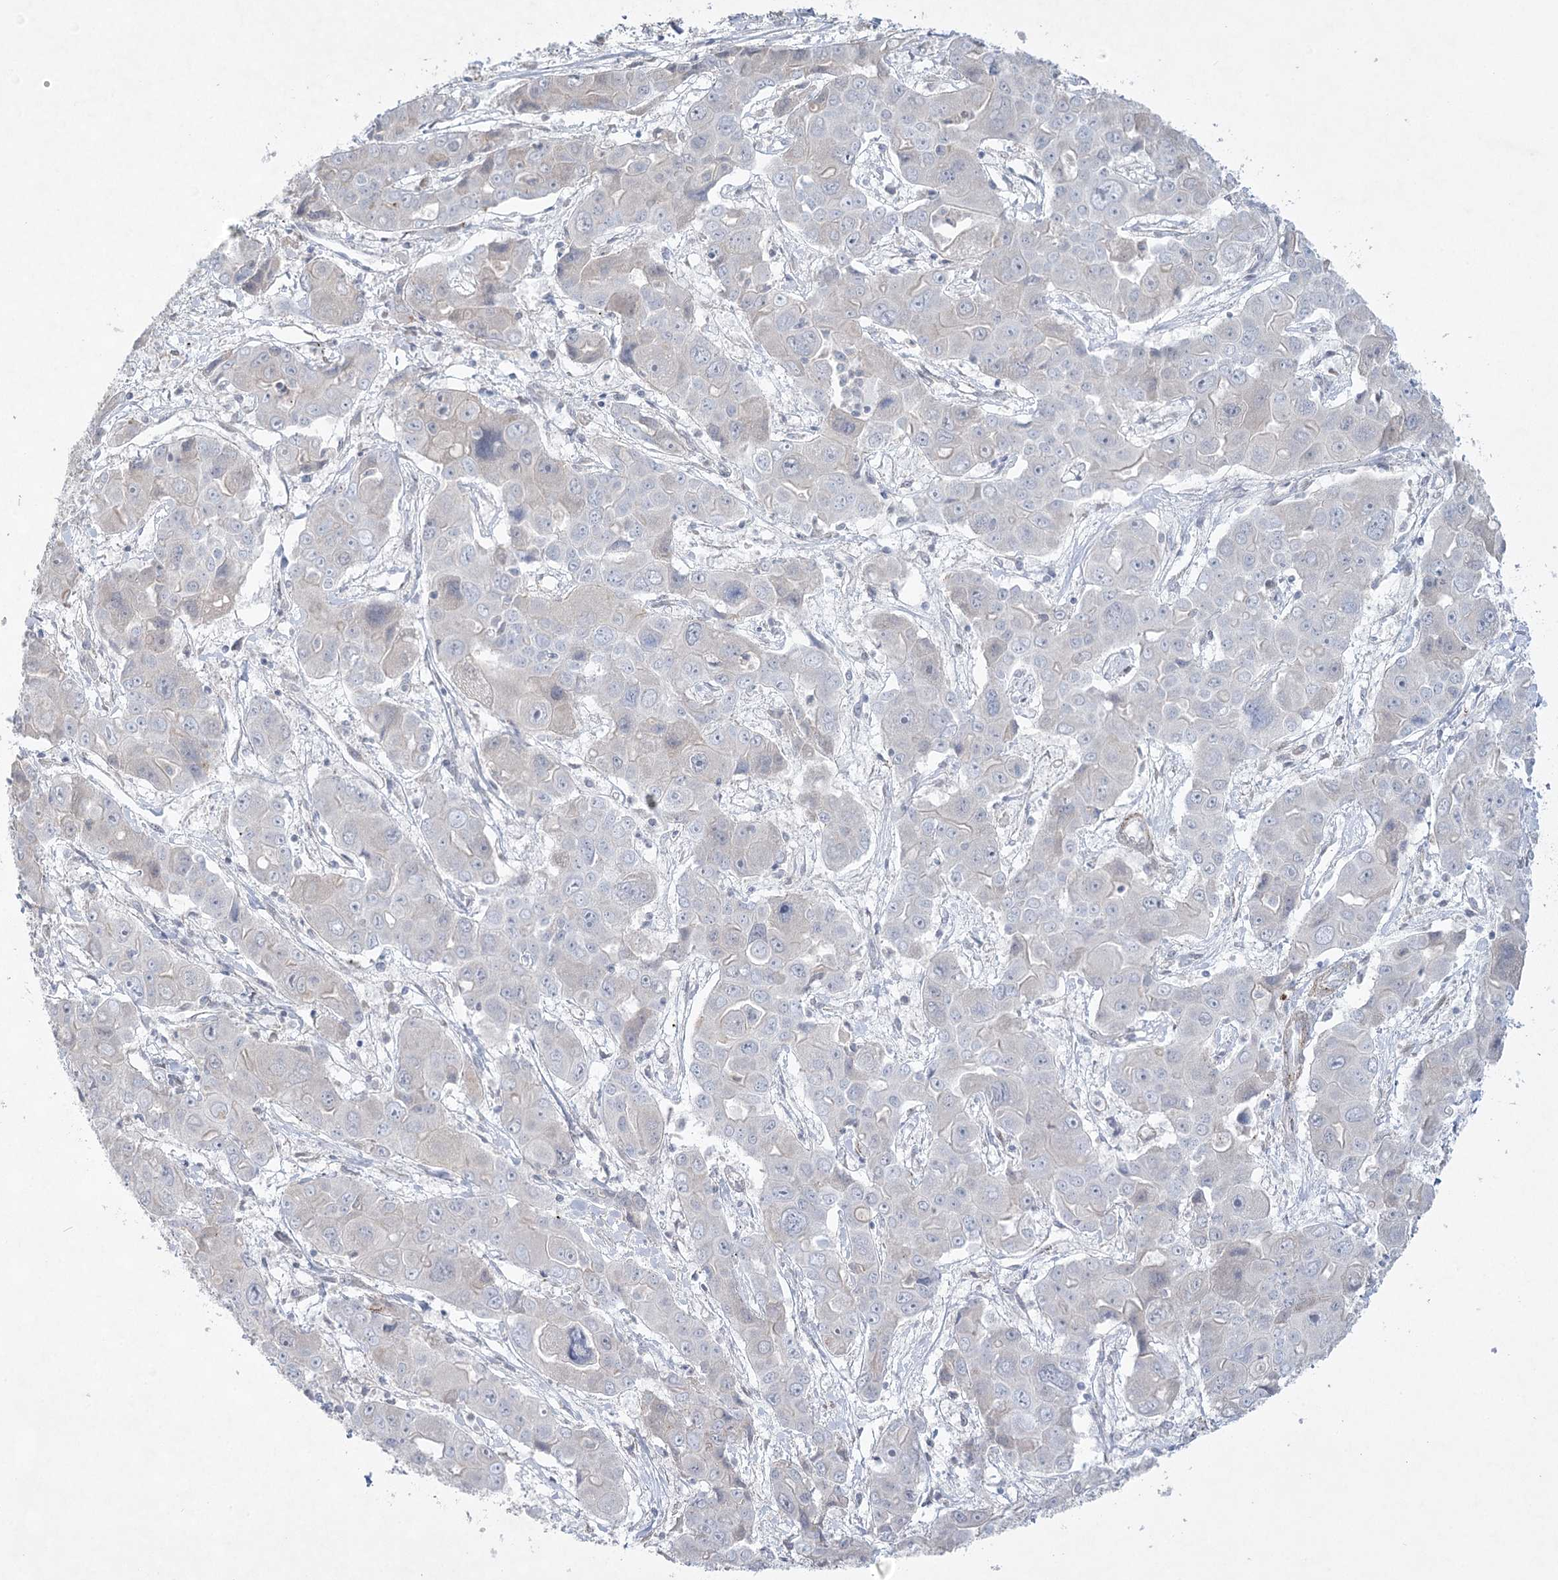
{"staining": {"intensity": "negative", "quantity": "none", "location": "none"}, "tissue": "liver cancer", "cell_type": "Tumor cells", "image_type": "cancer", "snomed": [{"axis": "morphology", "description": "Cholangiocarcinoma"}, {"axis": "topography", "description": "Liver"}], "caption": "DAB (3,3'-diaminobenzidine) immunohistochemical staining of liver cholangiocarcinoma demonstrates no significant expression in tumor cells. (Stains: DAB (3,3'-diaminobenzidine) immunohistochemistry (IHC) with hematoxylin counter stain, Microscopy: brightfield microscopy at high magnification).", "gene": "AMTN", "patient": {"sex": "male", "age": 67}}